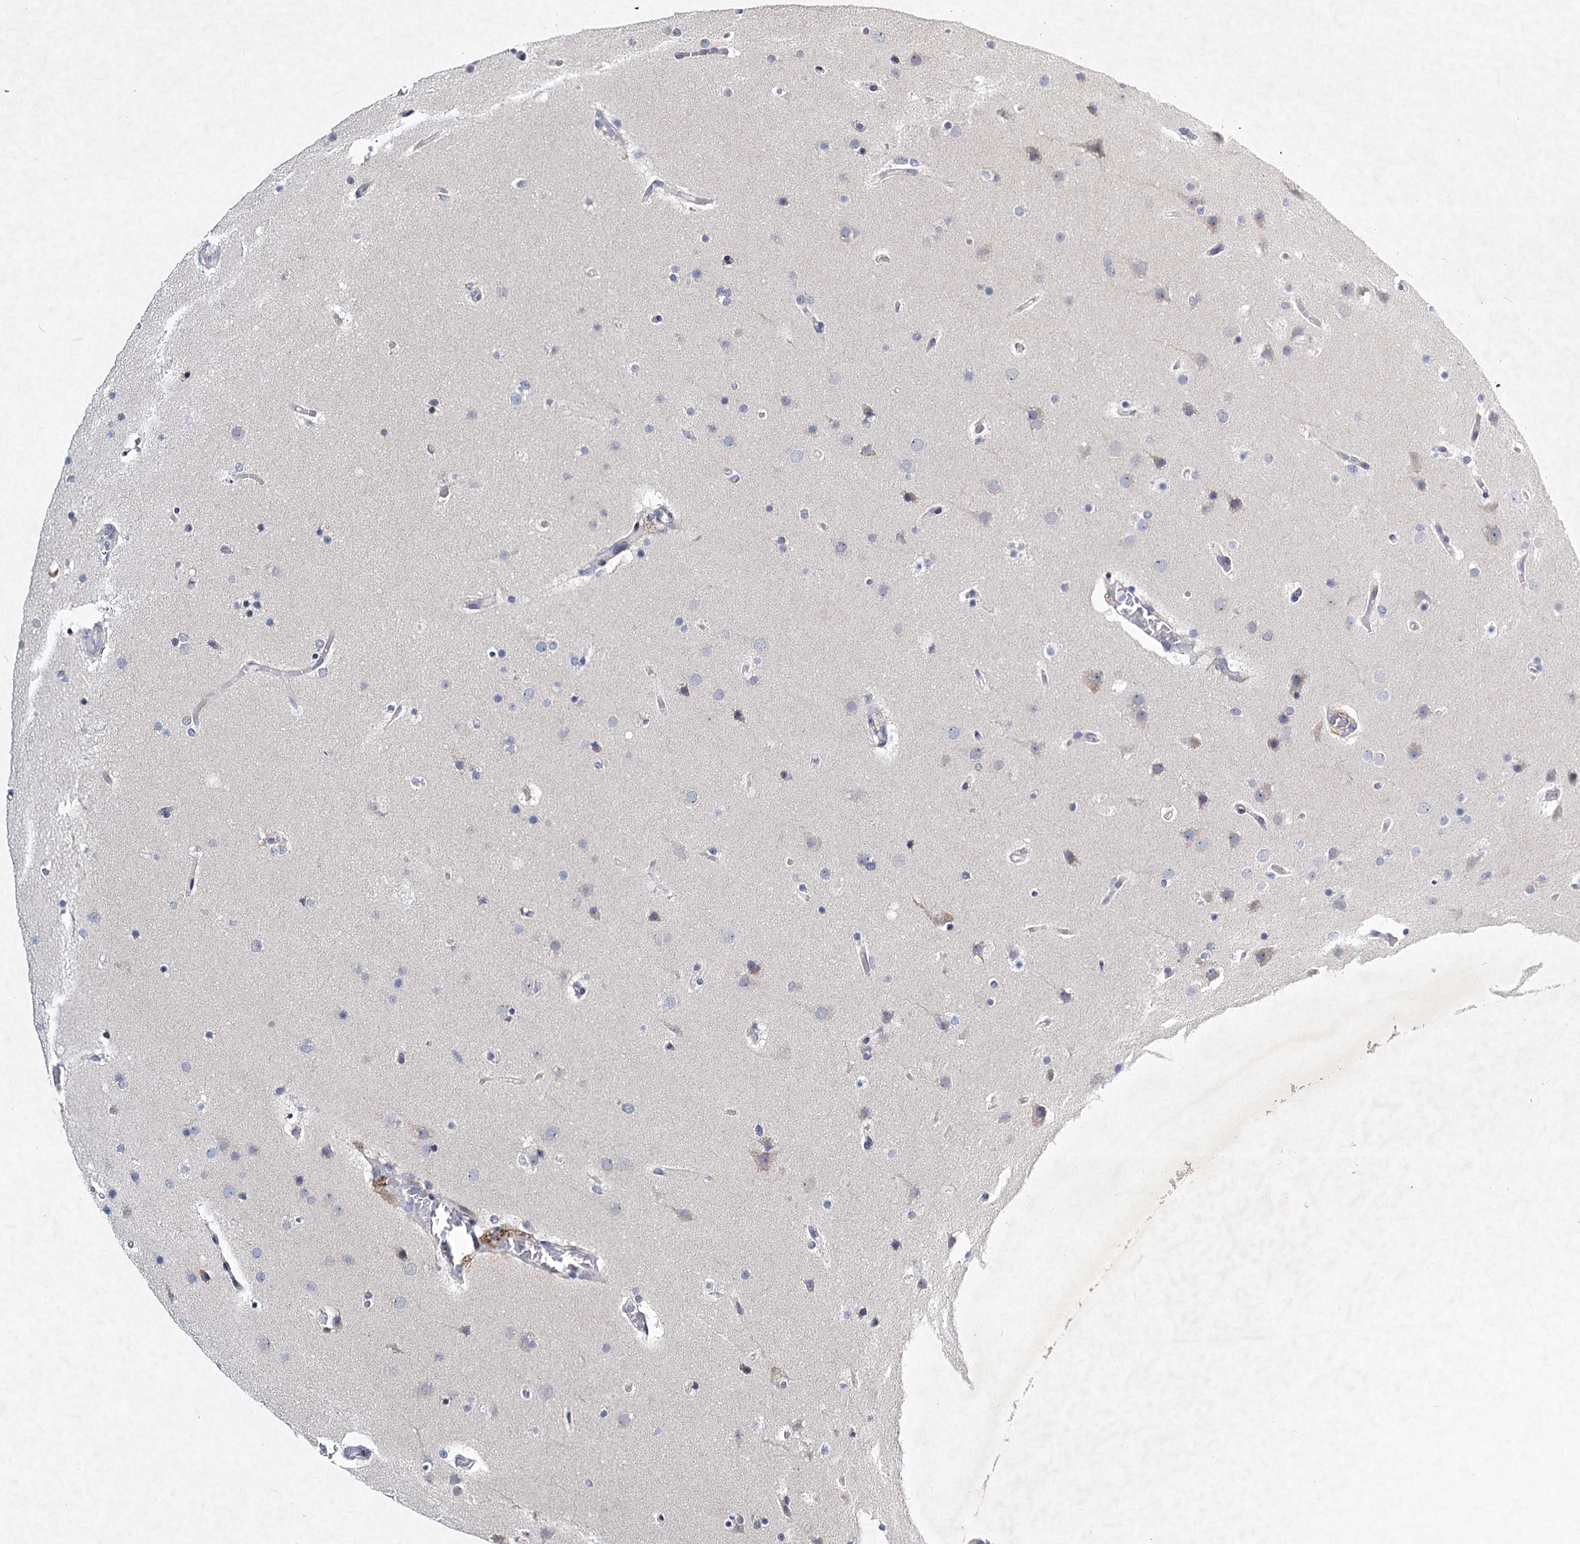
{"staining": {"intensity": "negative", "quantity": "none", "location": "none"}, "tissue": "glioma", "cell_type": "Tumor cells", "image_type": "cancer", "snomed": [{"axis": "morphology", "description": "Glioma, malignant, High grade"}, {"axis": "topography", "description": "Cerebral cortex"}], "caption": "The immunohistochemistry micrograph has no significant staining in tumor cells of malignant high-grade glioma tissue.", "gene": "STAP1", "patient": {"sex": "female", "age": 36}}